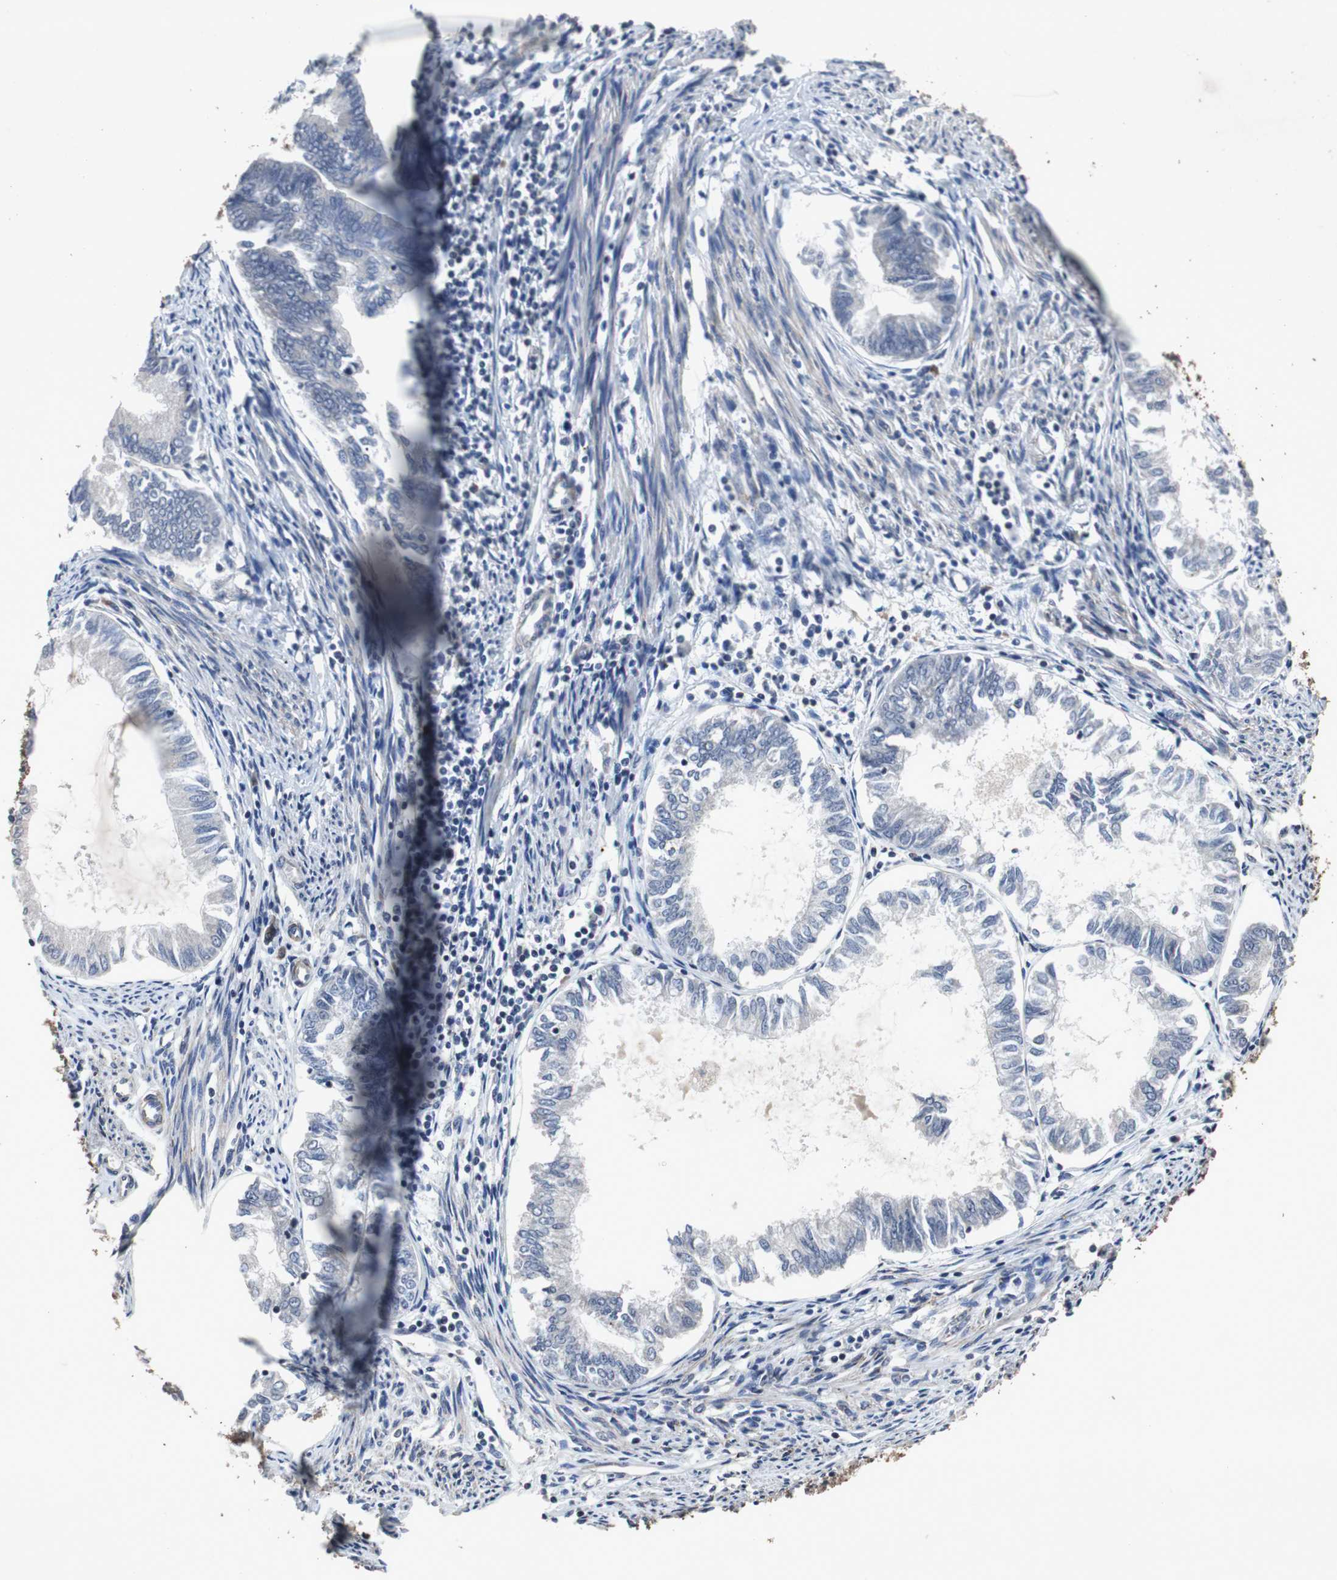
{"staining": {"intensity": "negative", "quantity": "none", "location": "none"}, "tissue": "endometrial cancer", "cell_type": "Tumor cells", "image_type": "cancer", "snomed": [{"axis": "morphology", "description": "Adenocarcinoma, NOS"}, {"axis": "topography", "description": "Endometrium"}], "caption": "The immunohistochemistry micrograph has no significant staining in tumor cells of endometrial adenocarcinoma tissue.", "gene": "CRADD", "patient": {"sex": "female", "age": 86}}